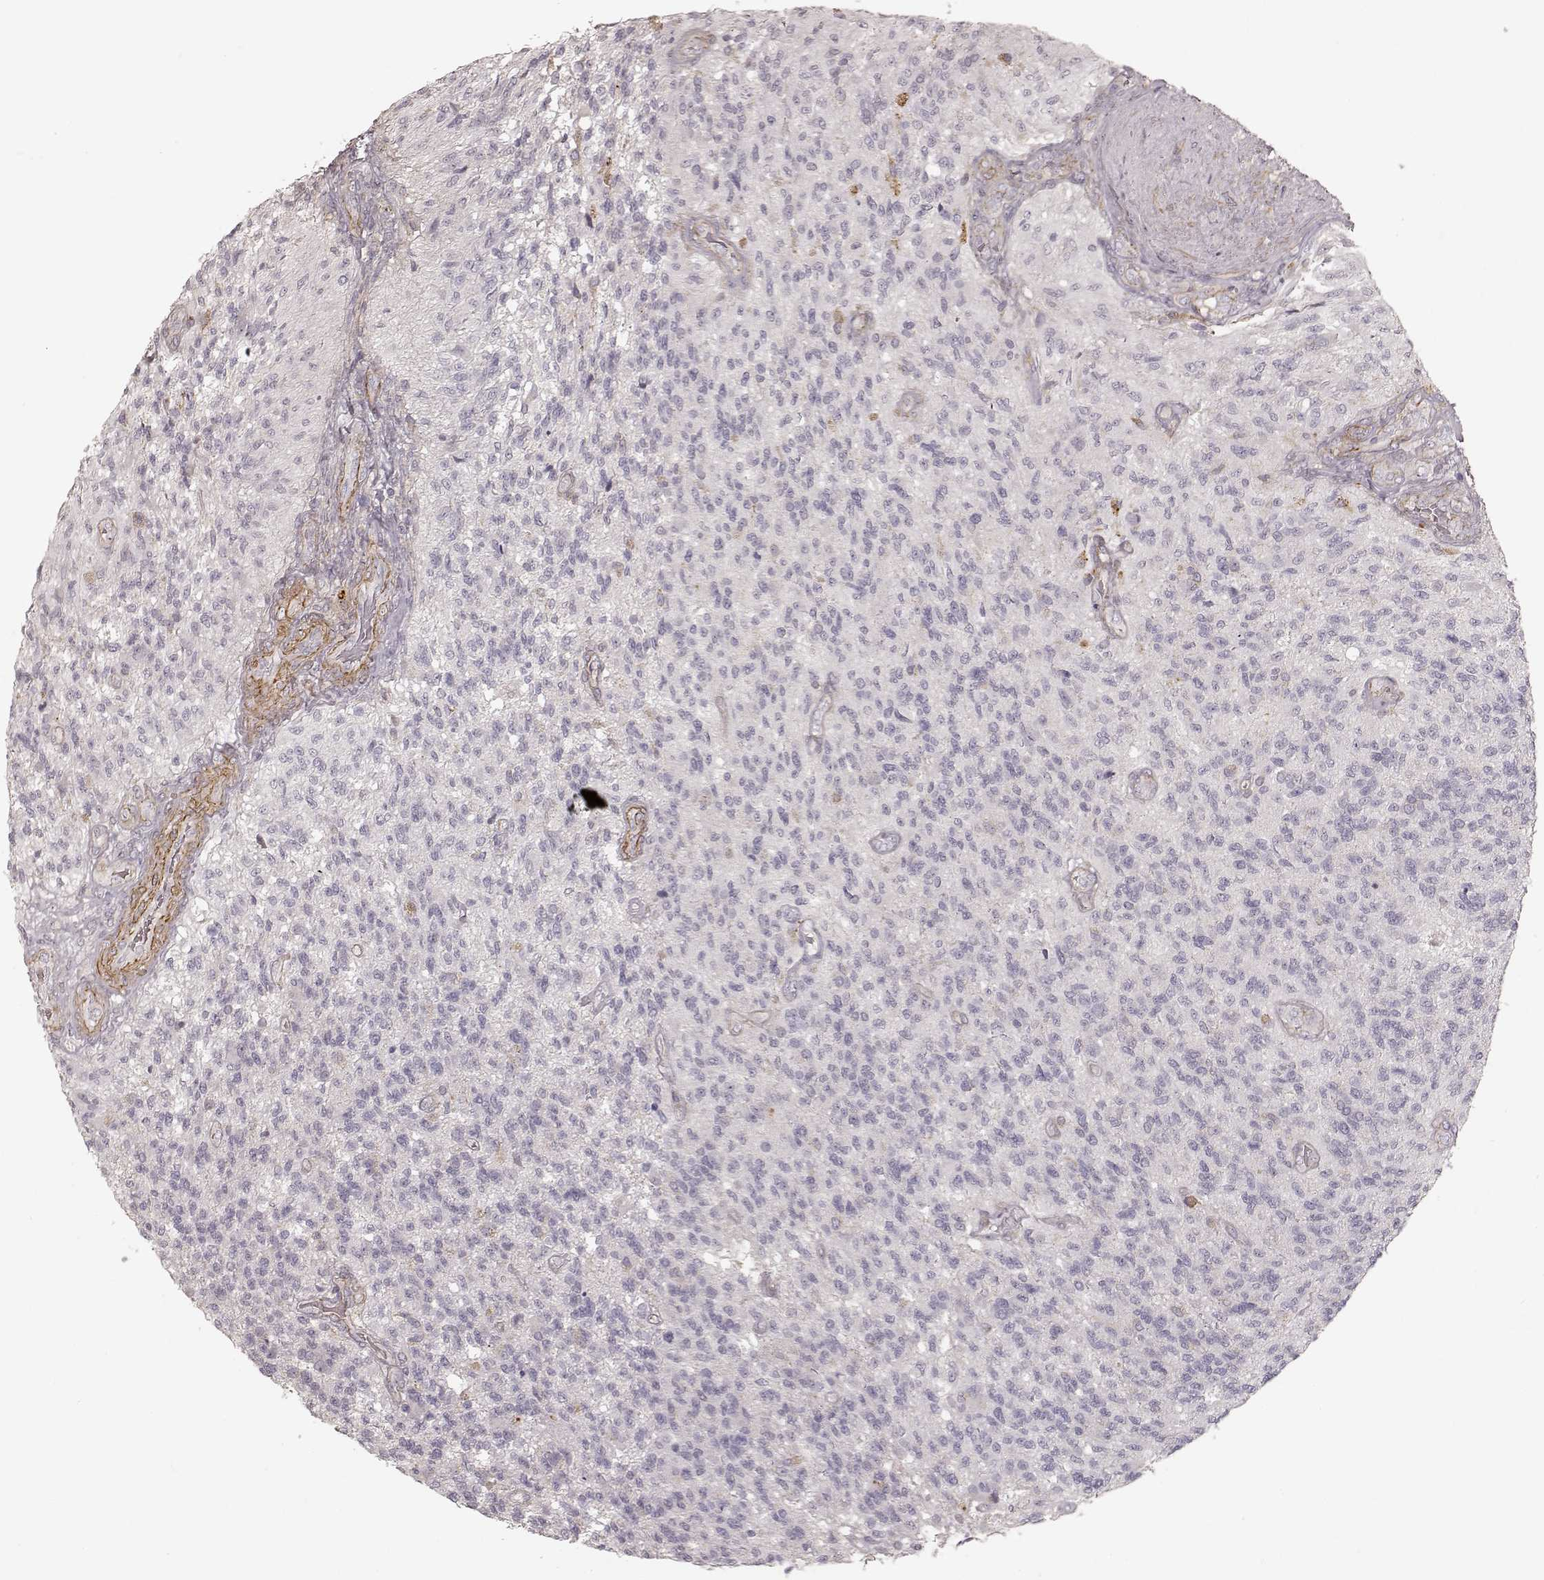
{"staining": {"intensity": "negative", "quantity": "none", "location": "none"}, "tissue": "glioma", "cell_type": "Tumor cells", "image_type": "cancer", "snomed": [{"axis": "morphology", "description": "Glioma, malignant, High grade"}, {"axis": "topography", "description": "Brain"}], "caption": "Protein analysis of glioma exhibits no significant staining in tumor cells.", "gene": "KCNJ9", "patient": {"sex": "male", "age": 56}}